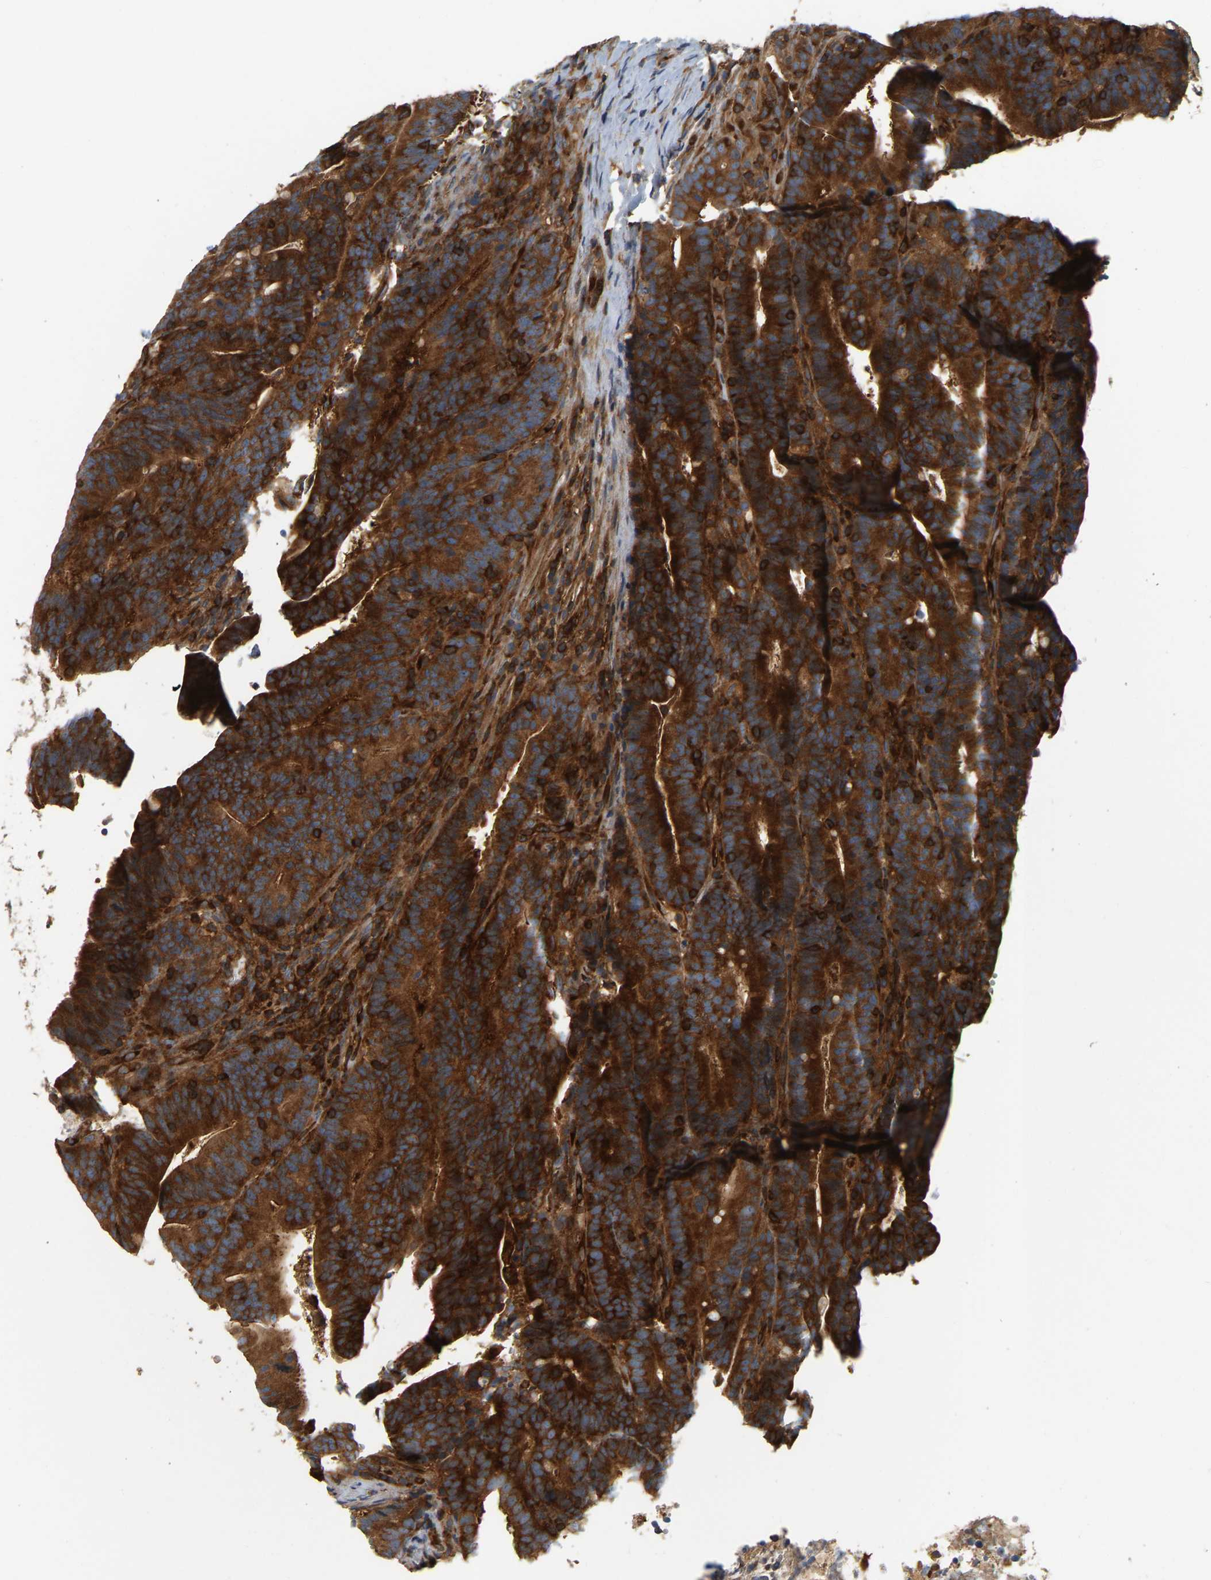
{"staining": {"intensity": "strong", "quantity": ">75%", "location": "cytoplasmic/membranous"}, "tissue": "colorectal cancer", "cell_type": "Tumor cells", "image_type": "cancer", "snomed": [{"axis": "morphology", "description": "Adenocarcinoma, NOS"}, {"axis": "topography", "description": "Colon"}], "caption": "Colorectal adenocarcinoma stained for a protein (brown) reveals strong cytoplasmic/membranous positive staining in about >75% of tumor cells.", "gene": "AKAP13", "patient": {"sex": "female", "age": 66}}